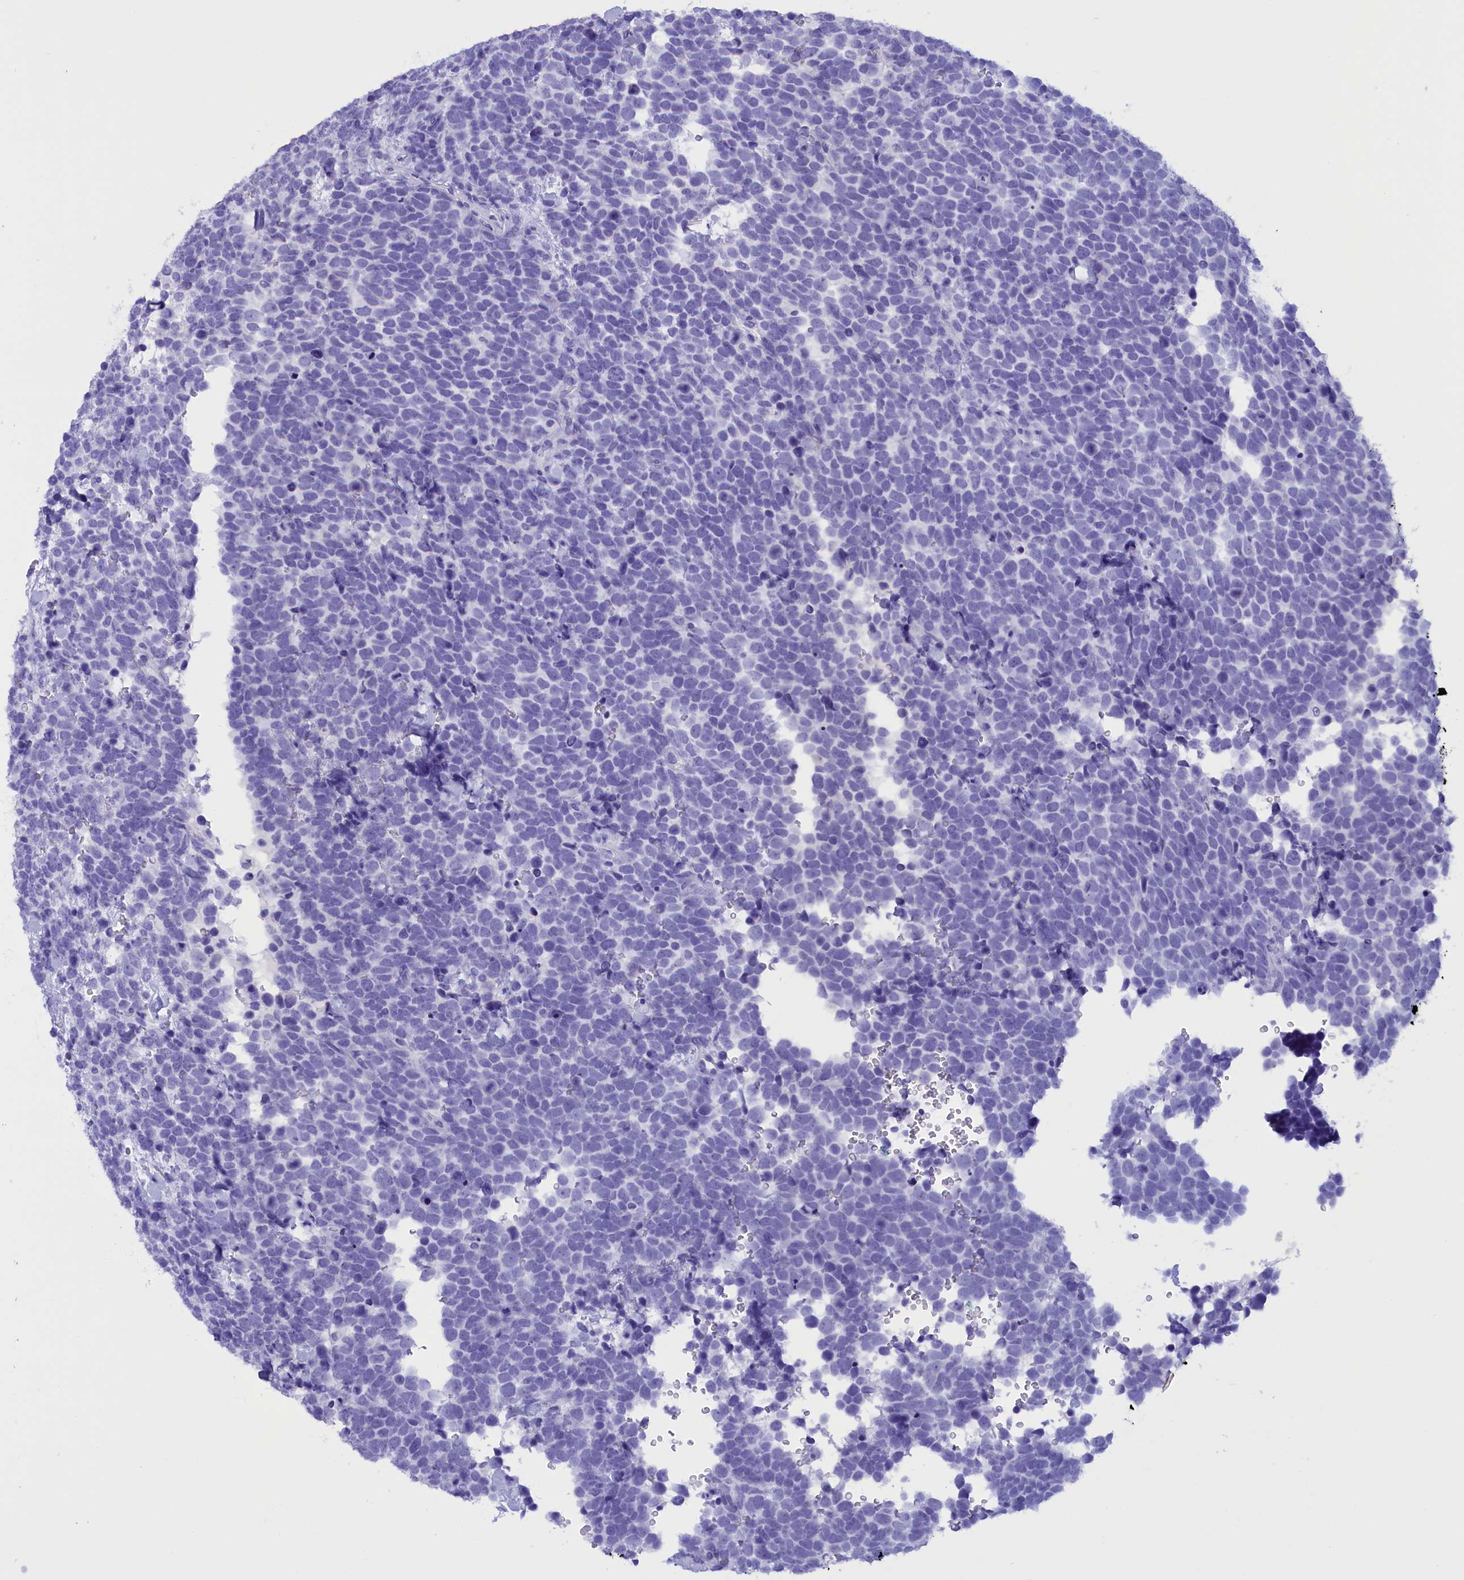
{"staining": {"intensity": "negative", "quantity": "none", "location": "none"}, "tissue": "urothelial cancer", "cell_type": "Tumor cells", "image_type": "cancer", "snomed": [{"axis": "morphology", "description": "Urothelial carcinoma, High grade"}, {"axis": "topography", "description": "Urinary bladder"}], "caption": "DAB (3,3'-diaminobenzidine) immunohistochemical staining of urothelial carcinoma (high-grade) exhibits no significant expression in tumor cells.", "gene": "BRI3", "patient": {"sex": "female", "age": 82}}